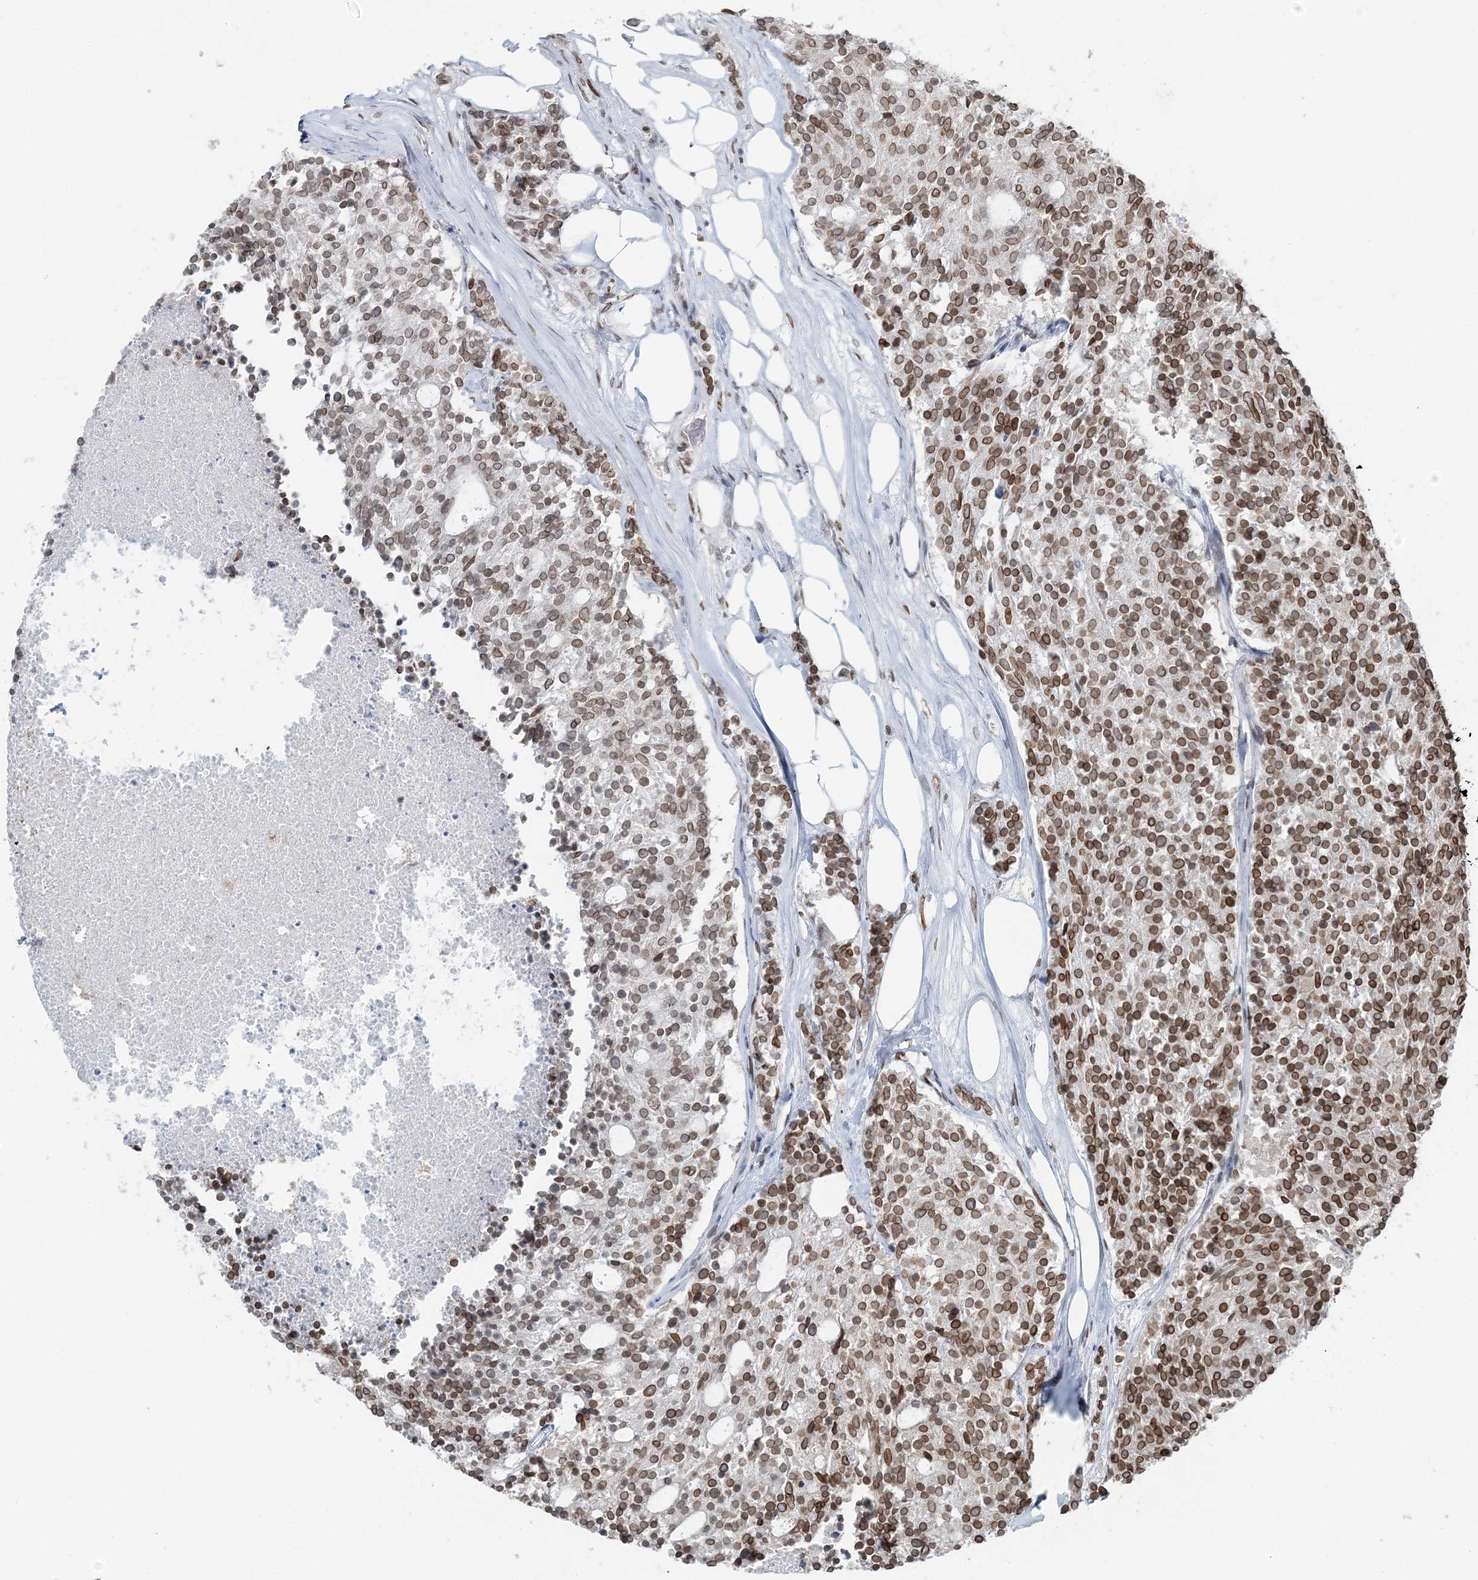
{"staining": {"intensity": "moderate", "quantity": ">75%", "location": "cytoplasmic/membranous,nuclear"}, "tissue": "carcinoid", "cell_type": "Tumor cells", "image_type": "cancer", "snomed": [{"axis": "morphology", "description": "Carcinoid, malignant, NOS"}, {"axis": "topography", "description": "Pancreas"}], "caption": "Moderate cytoplasmic/membranous and nuclear protein expression is present in approximately >75% of tumor cells in malignant carcinoid.", "gene": "GJD4", "patient": {"sex": "female", "age": 54}}